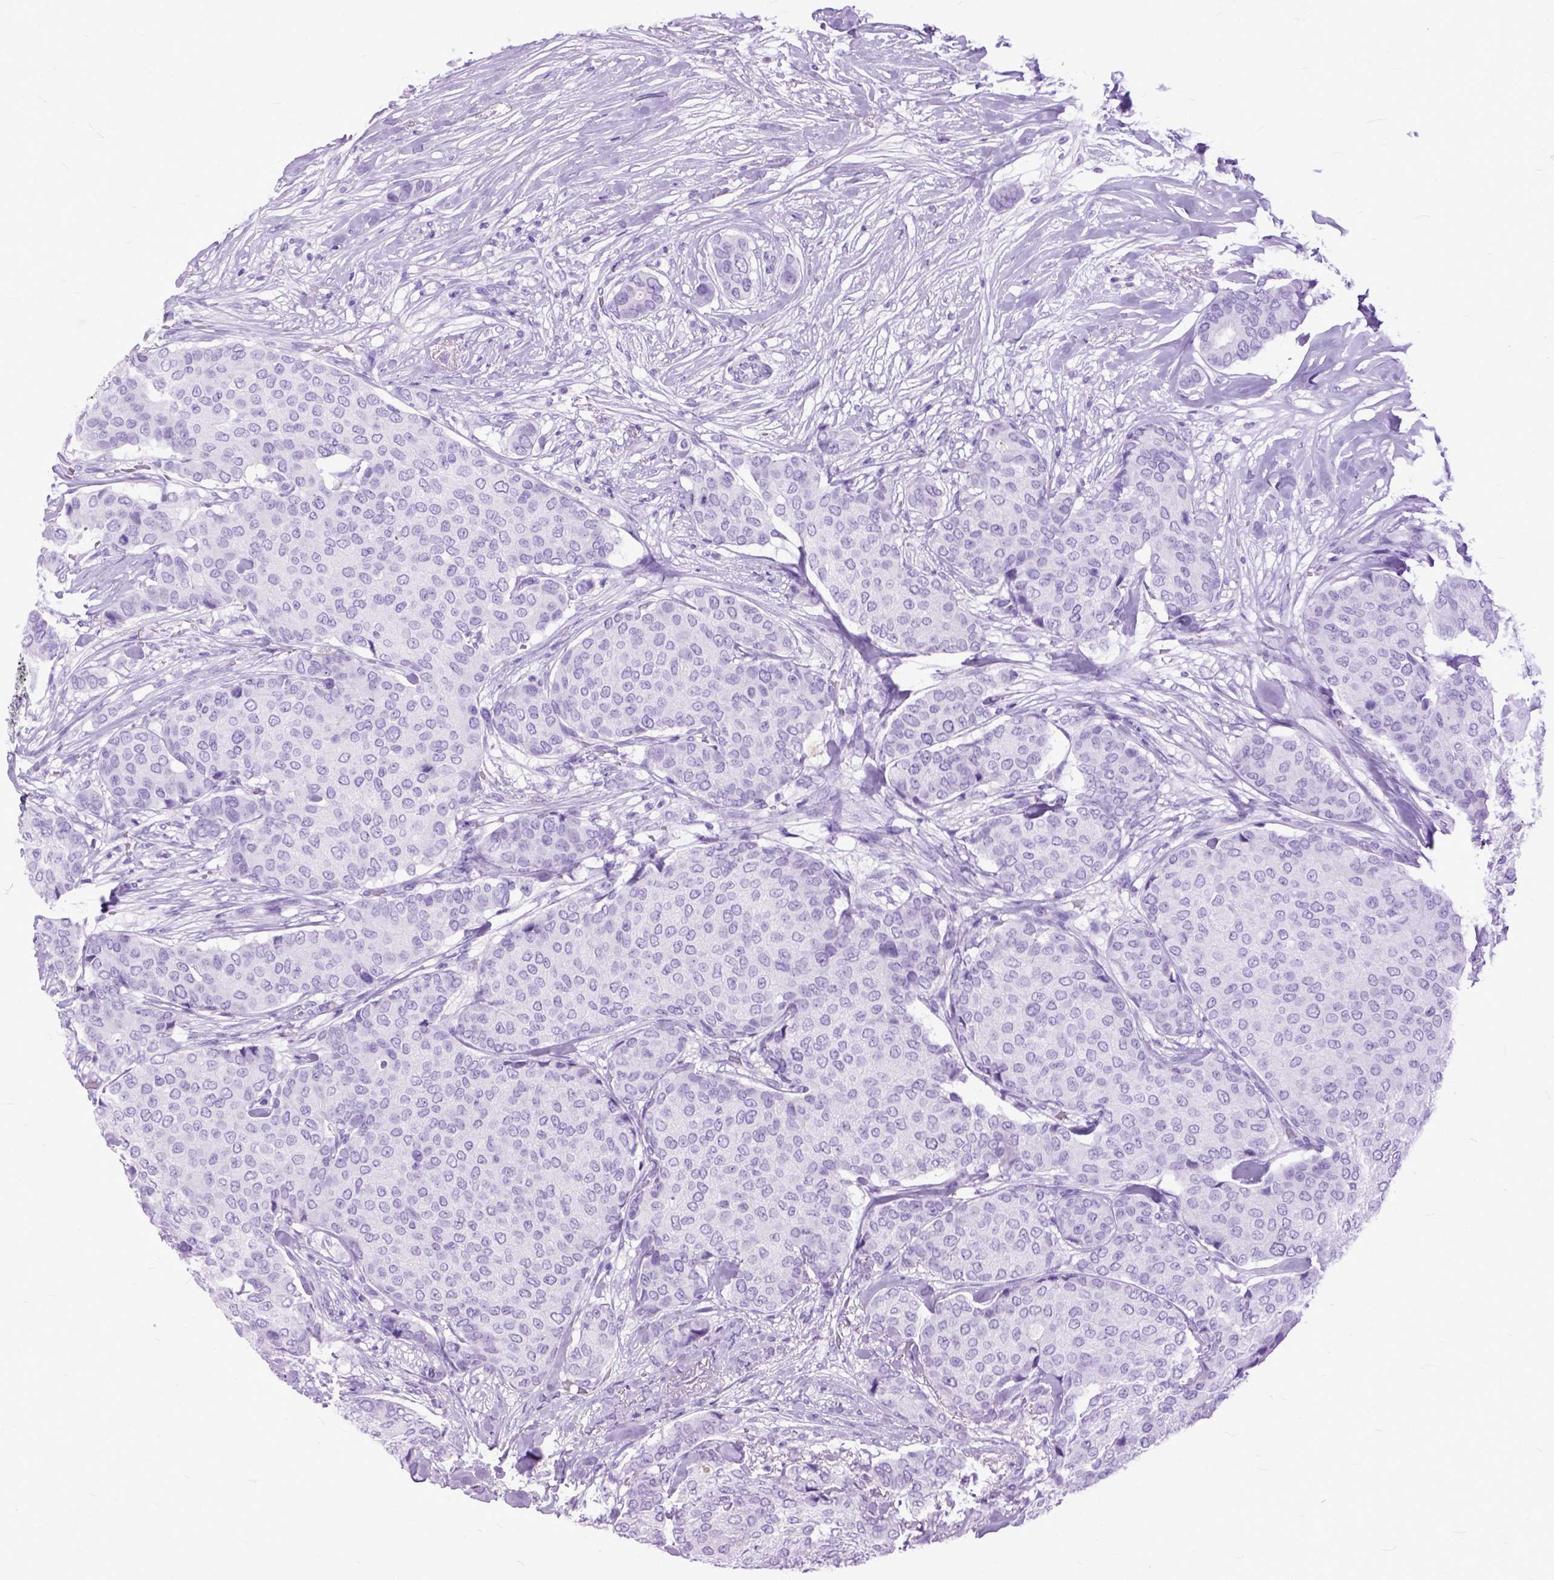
{"staining": {"intensity": "negative", "quantity": "none", "location": "none"}, "tissue": "breast cancer", "cell_type": "Tumor cells", "image_type": "cancer", "snomed": [{"axis": "morphology", "description": "Duct carcinoma"}, {"axis": "topography", "description": "Breast"}], "caption": "Breast cancer was stained to show a protein in brown. There is no significant expression in tumor cells.", "gene": "GNGT1", "patient": {"sex": "female", "age": 75}}